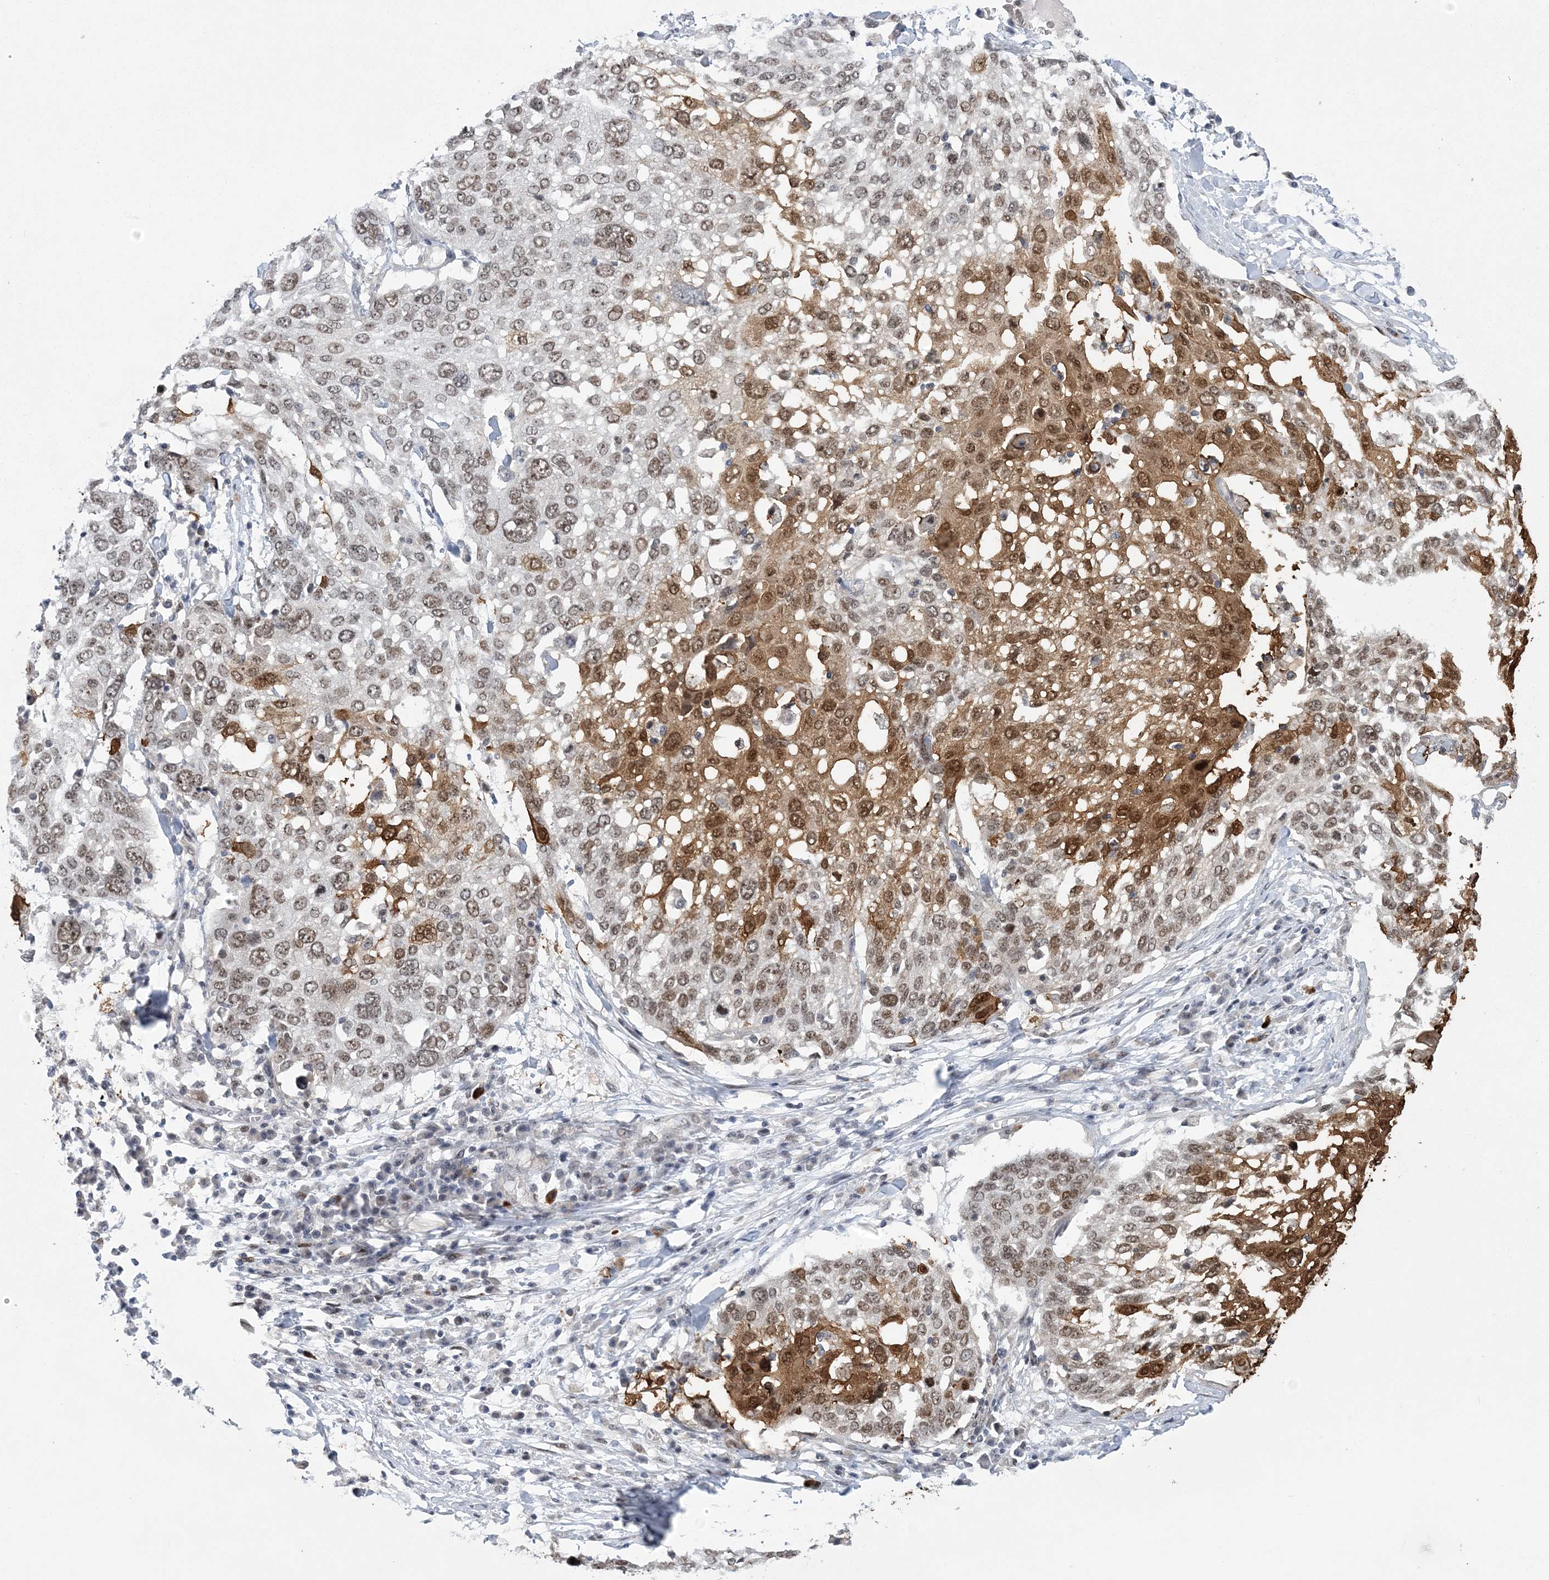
{"staining": {"intensity": "moderate", "quantity": "25%-75%", "location": "cytoplasmic/membranous,nuclear"}, "tissue": "lung cancer", "cell_type": "Tumor cells", "image_type": "cancer", "snomed": [{"axis": "morphology", "description": "Squamous cell carcinoma, NOS"}, {"axis": "topography", "description": "Lung"}], "caption": "About 25%-75% of tumor cells in squamous cell carcinoma (lung) display moderate cytoplasmic/membranous and nuclear protein positivity as visualized by brown immunohistochemical staining.", "gene": "HOMEZ", "patient": {"sex": "male", "age": 65}}